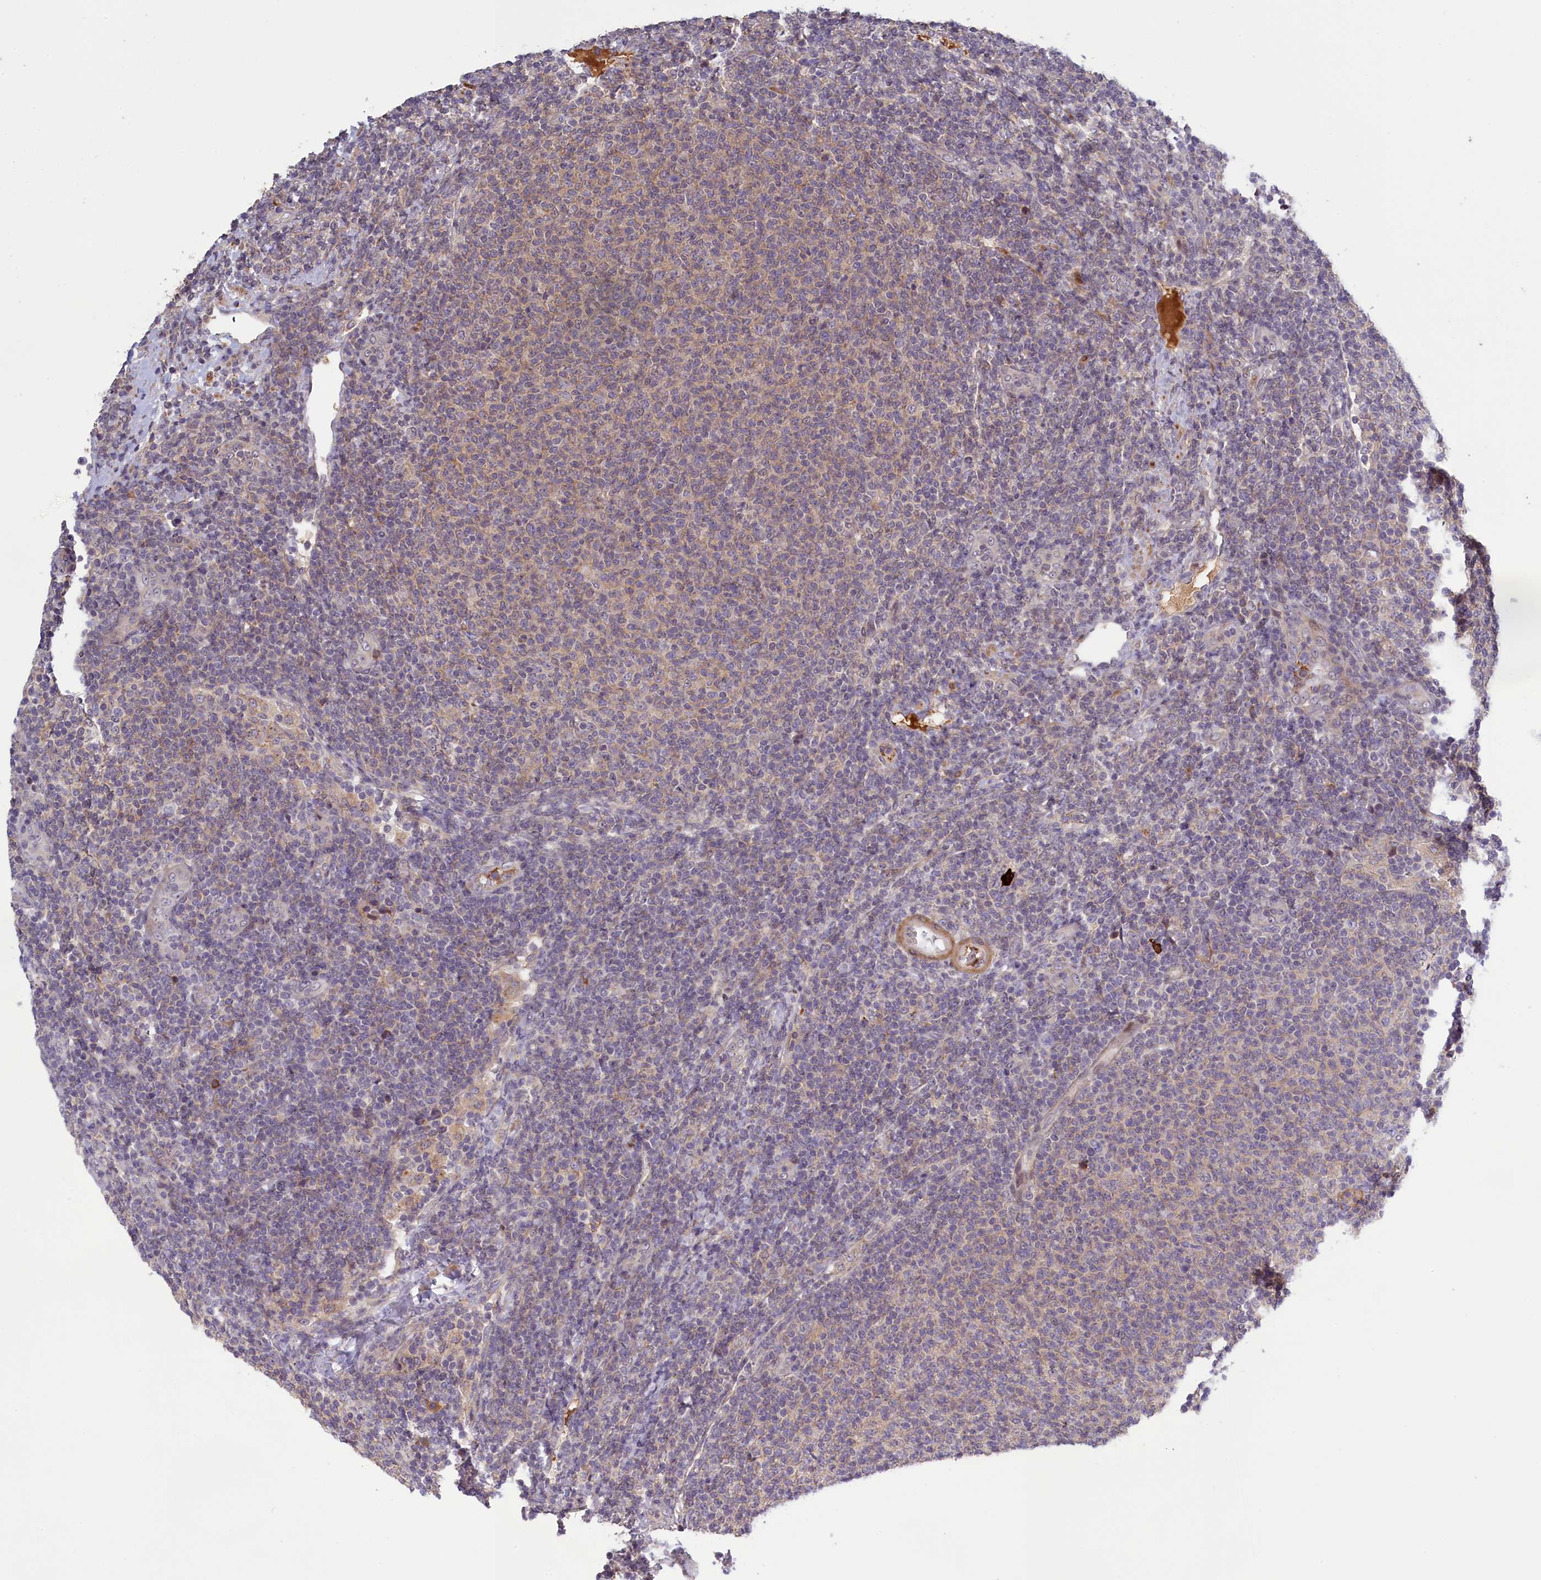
{"staining": {"intensity": "negative", "quantity": "none", "location": "none"}, "tissue": "lymphoma", "cell_type": "Tumor cells", "image_type": "cancer", "snomed": [{"axis": "morphology", "description": "Malignant lymphoma, non-Hodgkin's type, Low grade"}, {"axis": "topography", "description": "Lymph node"}], "caption": "The immunohistochemistry (IHC) image has no significant positivity in tumor cells of malignant lymphoma, non-Hodgkin's type (low-grade) tissue. (DAB IHC visualized using brightfield microscopy, high magnification).", "gene": "RRAD", "patient": {"sex": "male", "age": 66}}